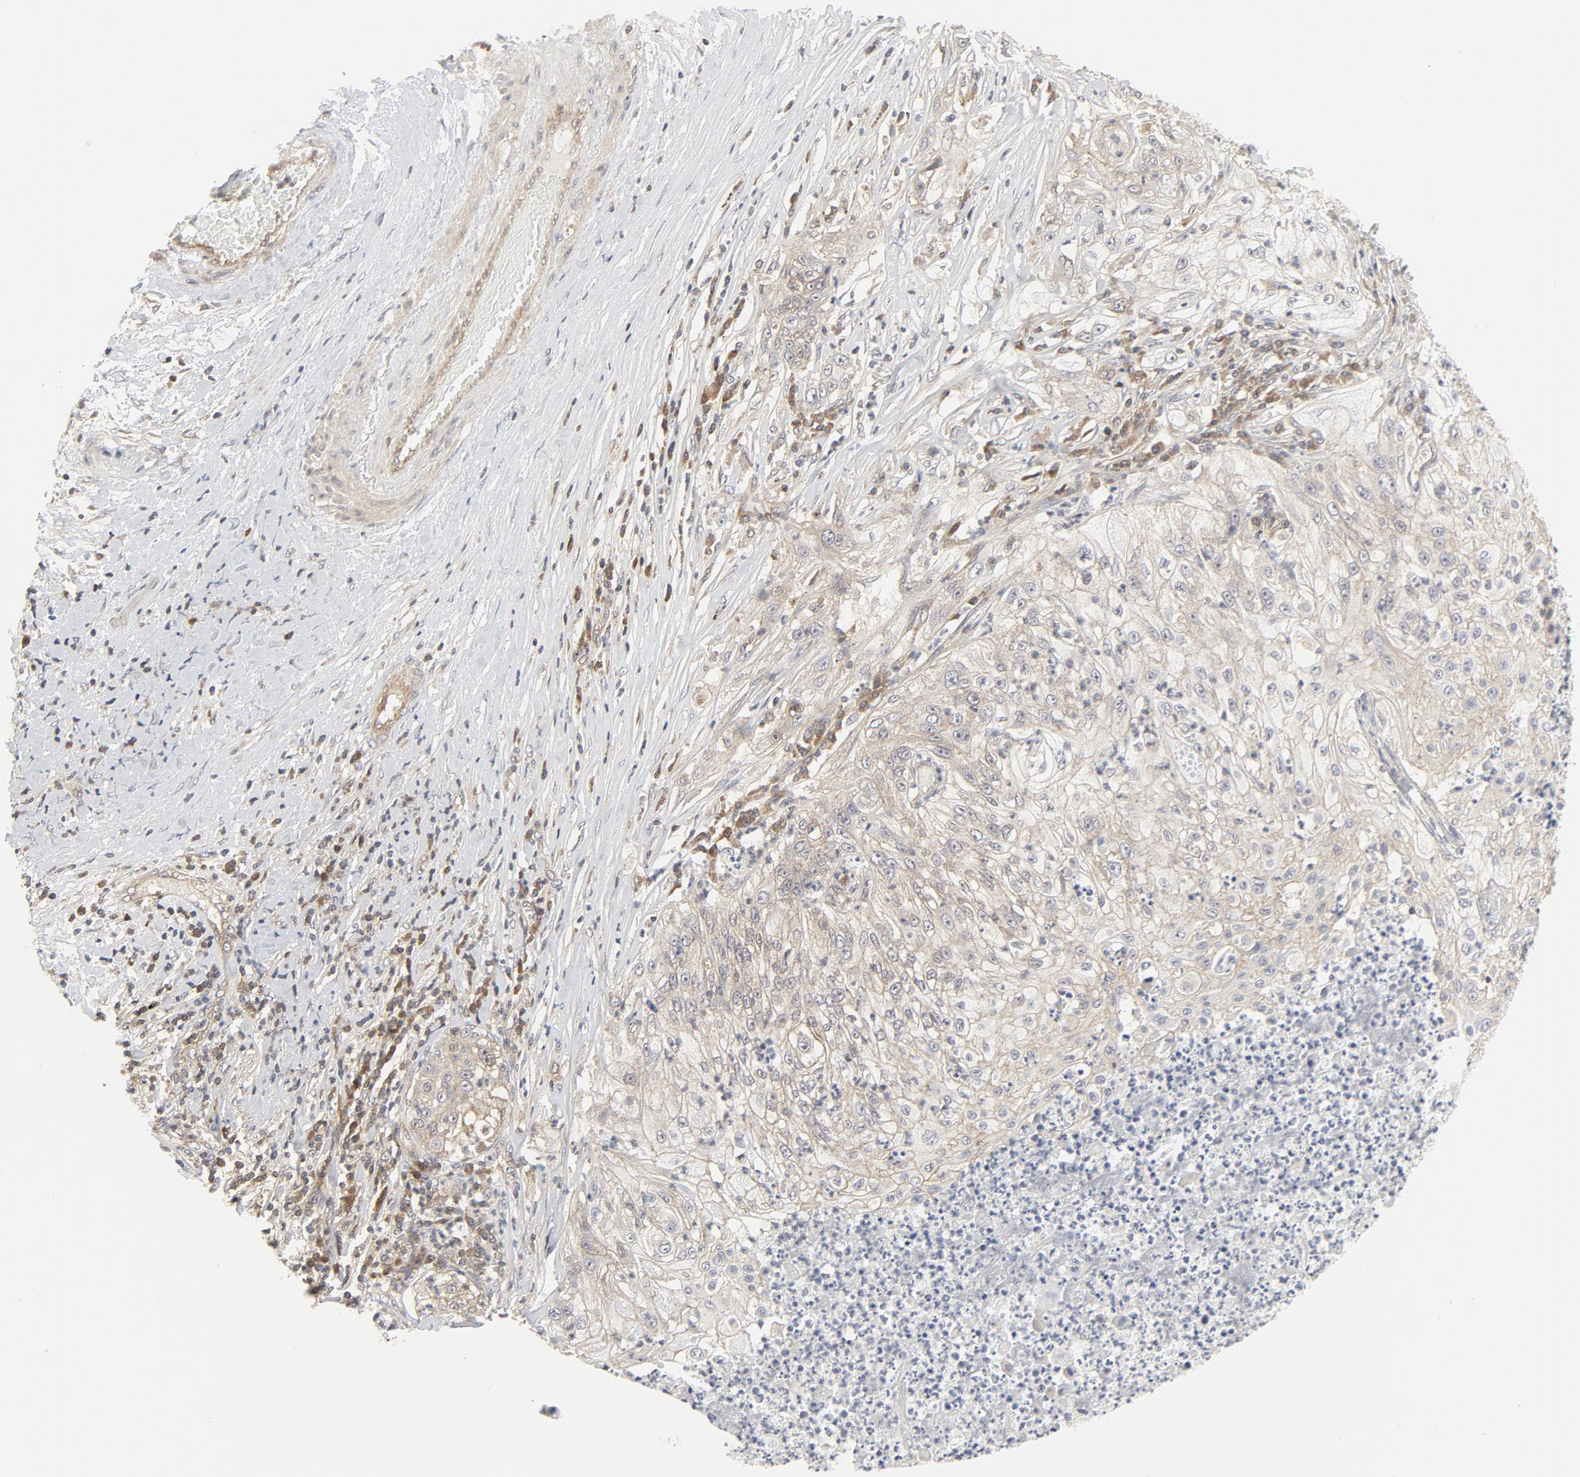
{"staining": {"intensity": "weak", "quantity": "<25%", "location": "cytoplasmic/membranous"}, "tissue": "lung cancer", "cell_type": "Tumor cells", "image_type": "cancer", "snomed": [{"axis": "morphology", "description": "Inflammation, NOS"}, {"axis": "morphology", "description": "Squamous cell carcinoma, NOS"}, {"axis": "topography", "description": "Lymph node"}, {"axis": "topography", "description": "Soft tissue"}, {"axis": "topography", "description": "Lung"}], "caption": "Immunohistochemical staining of lung cancer reveals no significant positivity in tumor cells.", "gene": "MAP2K7", "patient": {"sex": "male", "age": 66}}